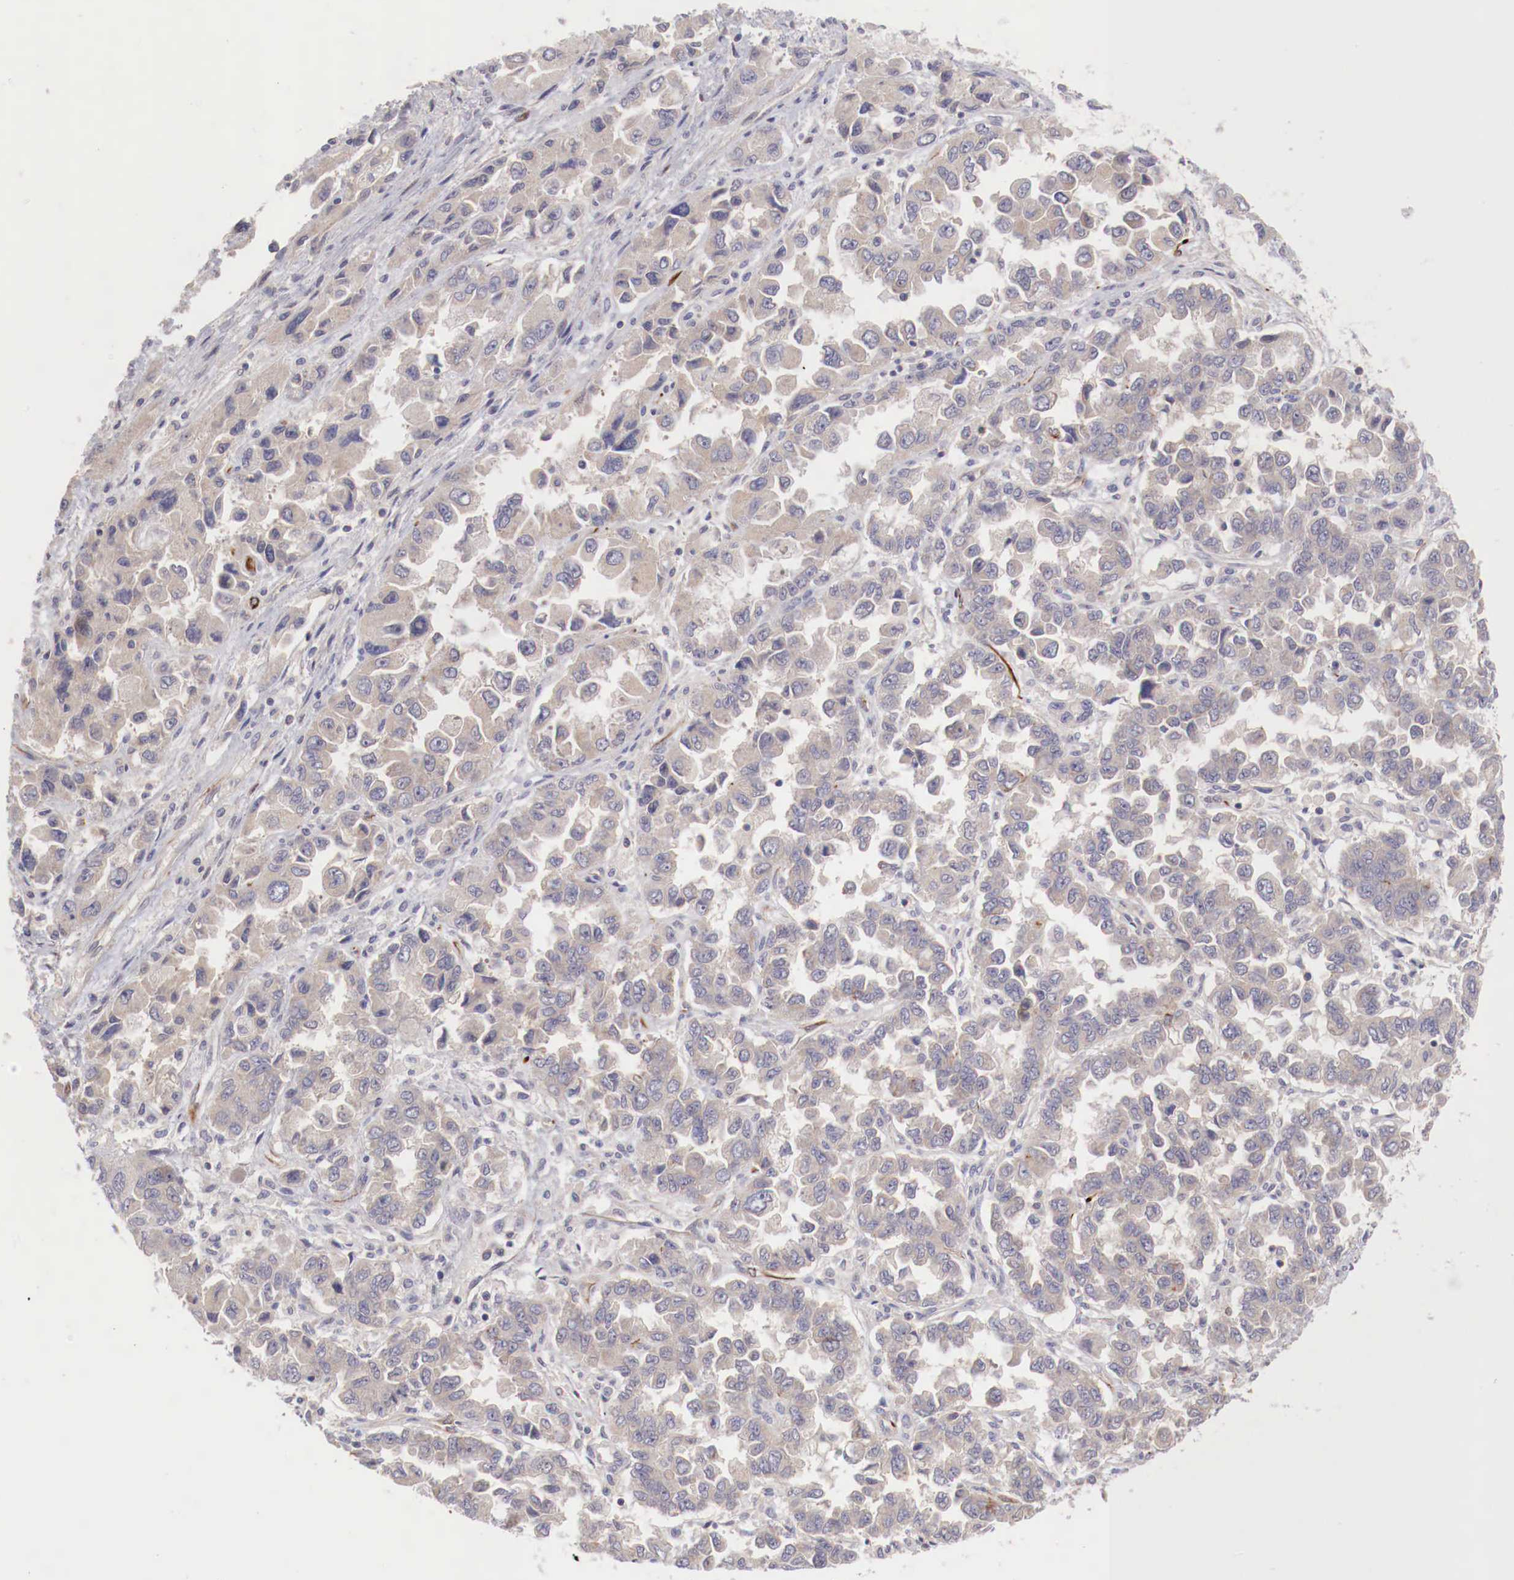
{"staining": {"intensity": "negative", "quantity": "none", "location": "none"}, "tissue": "ovarian cancer", "cell_type": "Tumor cells", "image_type": "cancer", "snomed": [{"axis": "morphology", "description": "Cystadenocarcinoma, serous, NOS"}, {"axis": "topography", "description": "Ovary"}], "caption": "This is an immunohistochemistry histopathology image of ovarian cancer. There is no positivity in tumor cells.", "gene": "WT1", "patient": {"sex": "female", "age": 84}}